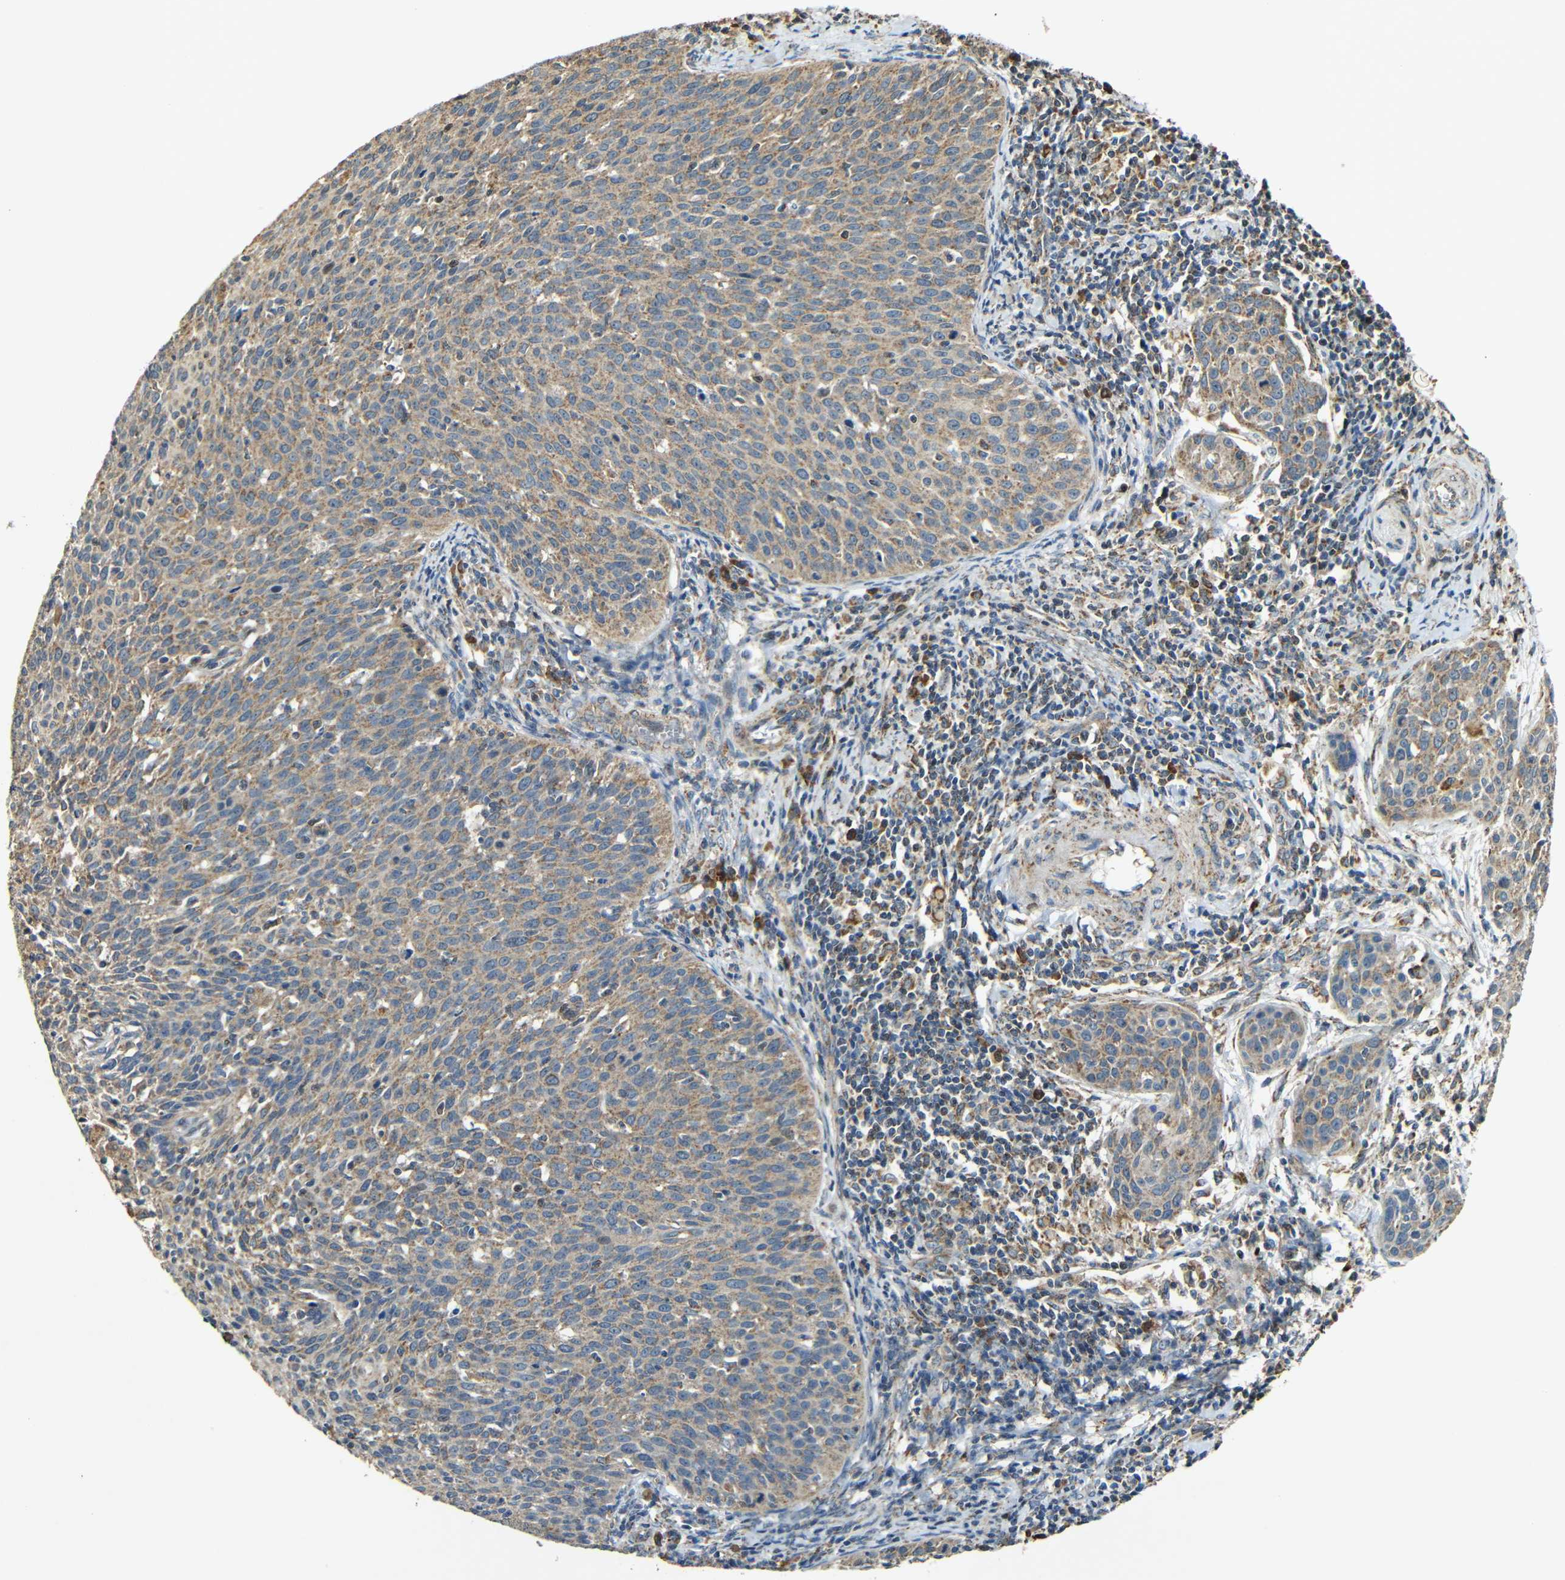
{"staining": {"intensity": "moderate", "quantity": ">75%", "location": "cytoplasmic/membranous"}, "tissue": "cervical cancer", "cell_type": "Tumor cells", "image_type": "cancer", "snomed": [{"axis": "morphology", "description": "Squamous cell carcinoma, NOS"}, {"axis": "topography", "description": "Cervix"}], "caption": "Cervical squamous cell carcinoma stained for a protein reveals moderate cytoplasmic/membranous positivity in tumor cells.", "gene": "KAZALD1", "patient": {"sex": "female", "age": 38}}